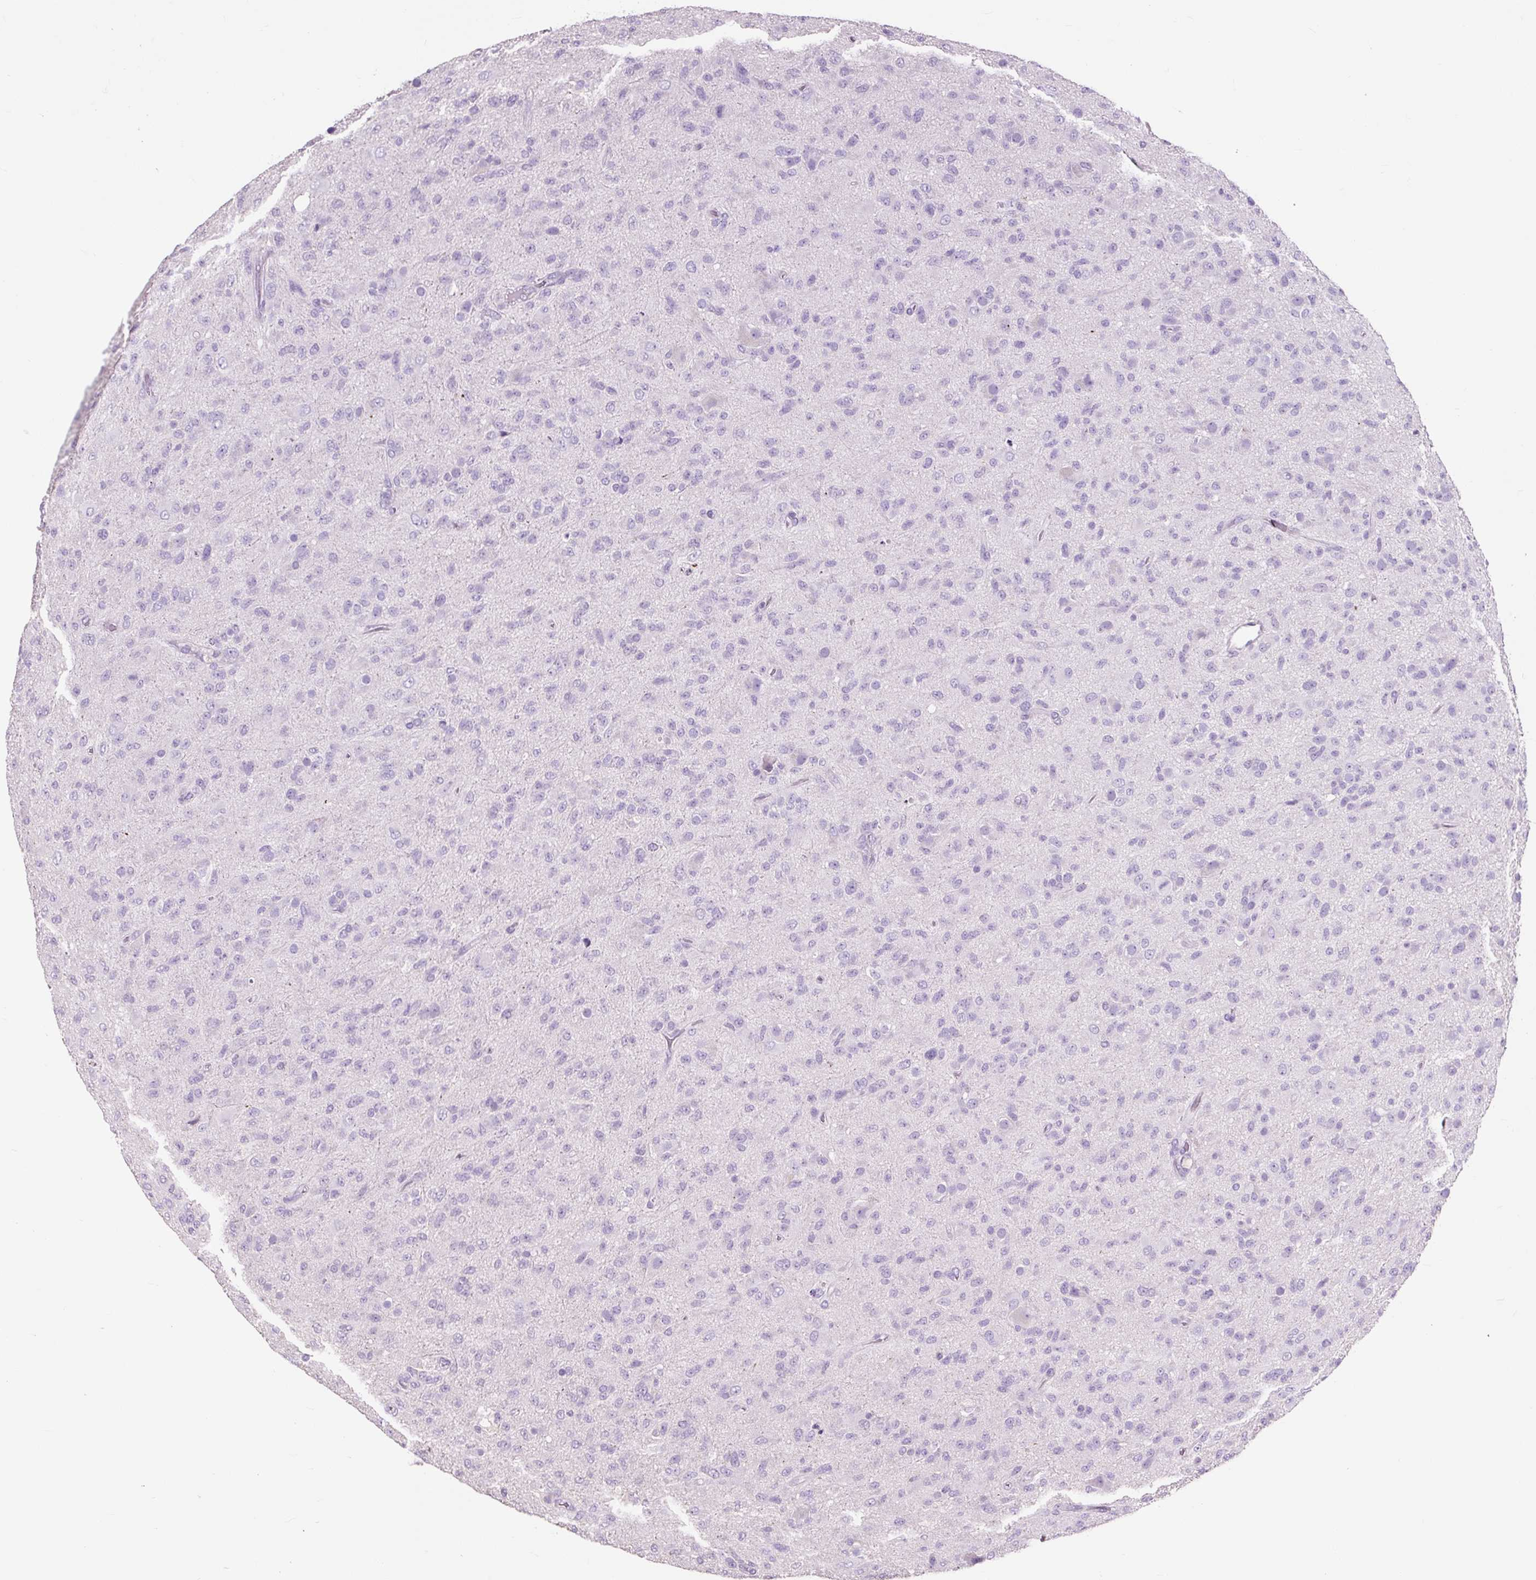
{"staining": {"intensity": "negative", "quantity": "none", "location": "none"}, "tissue": "glioma", "cell_type": "Tumor cells", "image_type": "cancer", "snomed": [{"axis": "morphology", "description": "Glioma, malignant, Low grade"}, {"axis": "topography", "description": "Brain"}], "caption": "A high-resolution photomicrograph shows immunohistochemistry (IHC) staining of glioma, which shows no significant expression in tumor cells.", "gene": "OR10A7", "patient": {"sex": "male", "age": 65}}